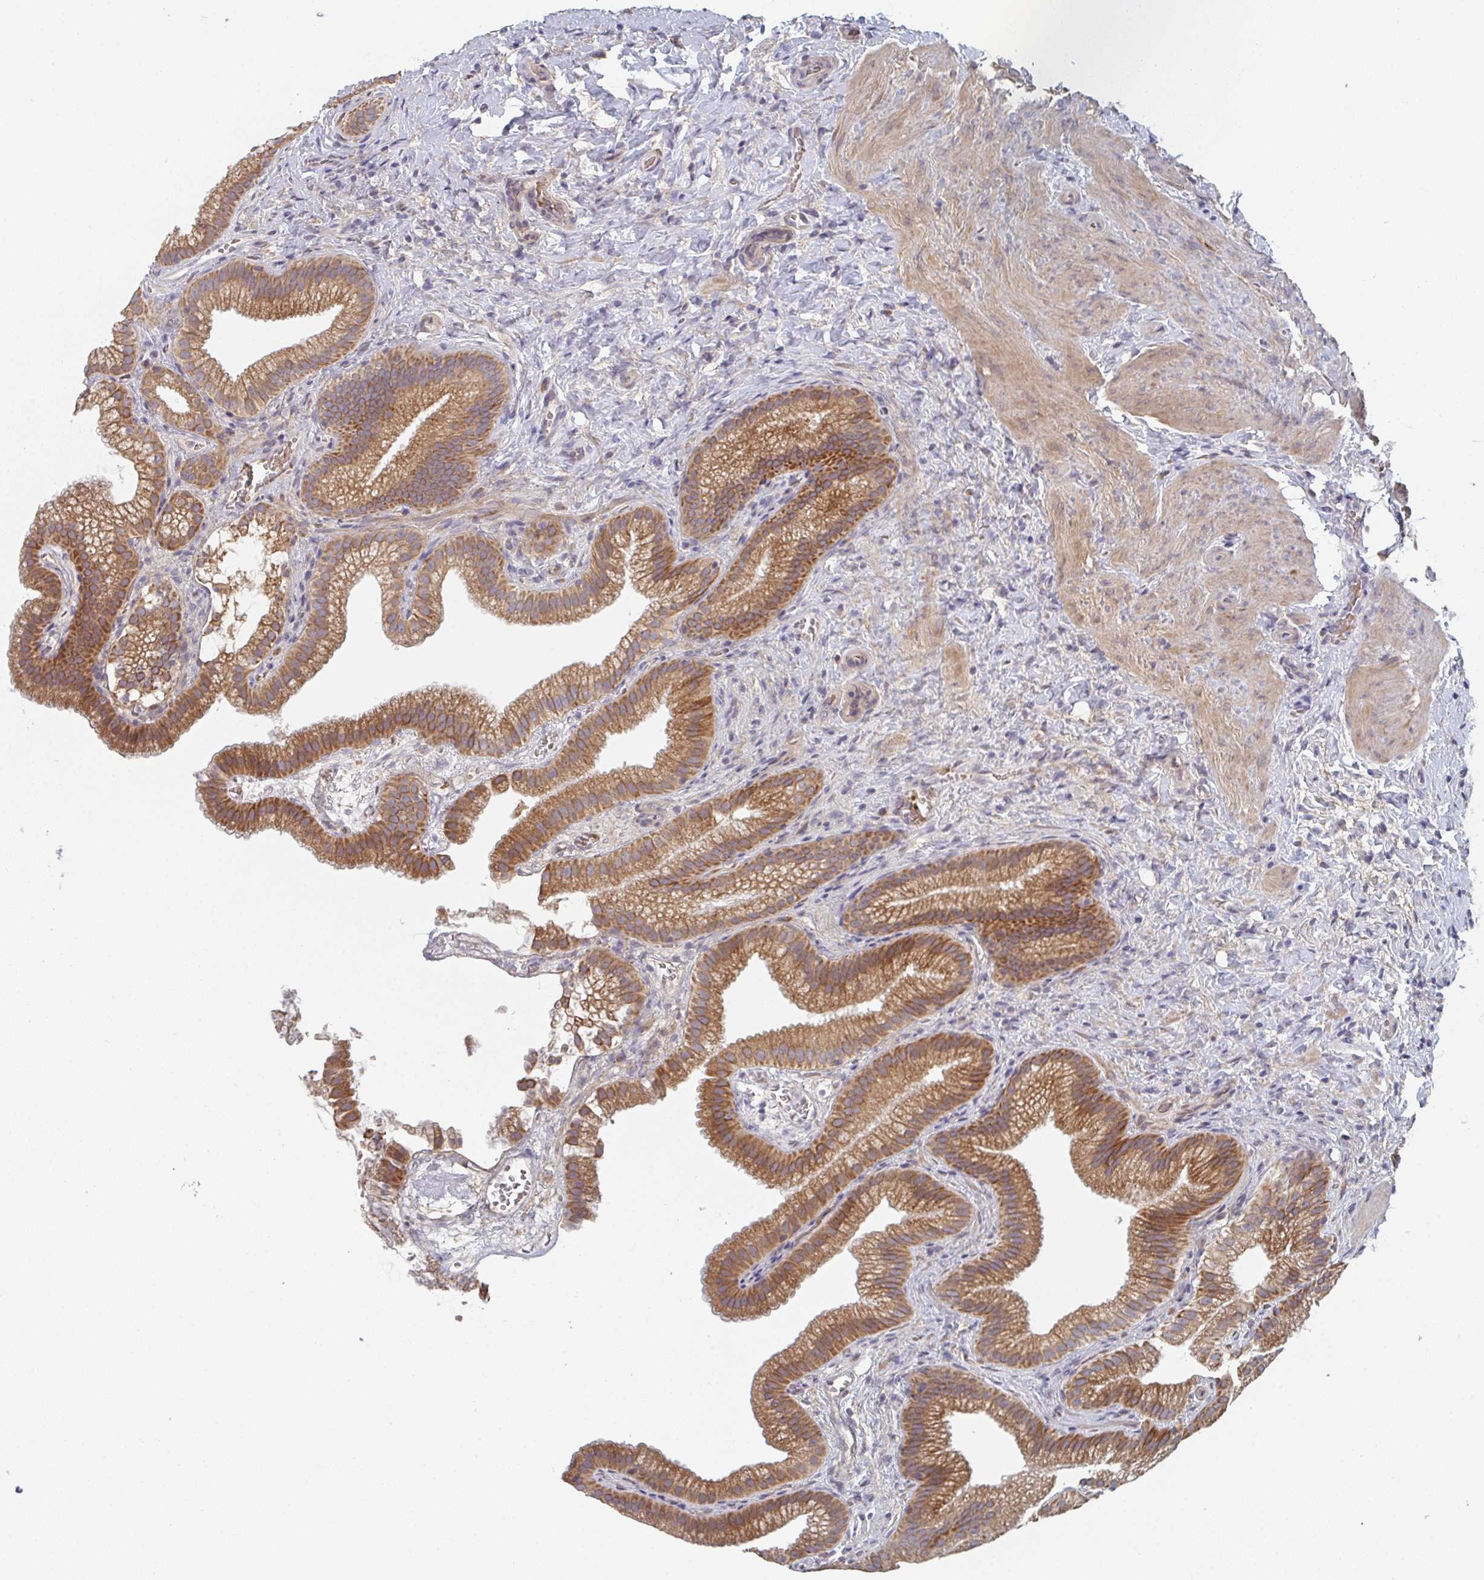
{"staining": {"intensity": "moderate", "quantity": ">75%", "location": "cytoplasmic/membranous"}, "tissue": "gallbladder", "cell_type": "Glandular cells", "image_type": "normal", "snomed": [{"axis": "morphology", "description": "Normal tissue, NOS"}, {"axis": "topography", "description": "Gallbladder"}], "caption": "Immunohistochemistry image of benign gallbladder: human gallbladder stained using IHC displays medium levels of moderate protein expression localized specifically in the cytoplasmic/membranous of glandular cells, appearing as a cytoplasmic/membranous brown color.", "gene": "ELOVL1", "patient": {"sex": "female", "age": 63}}